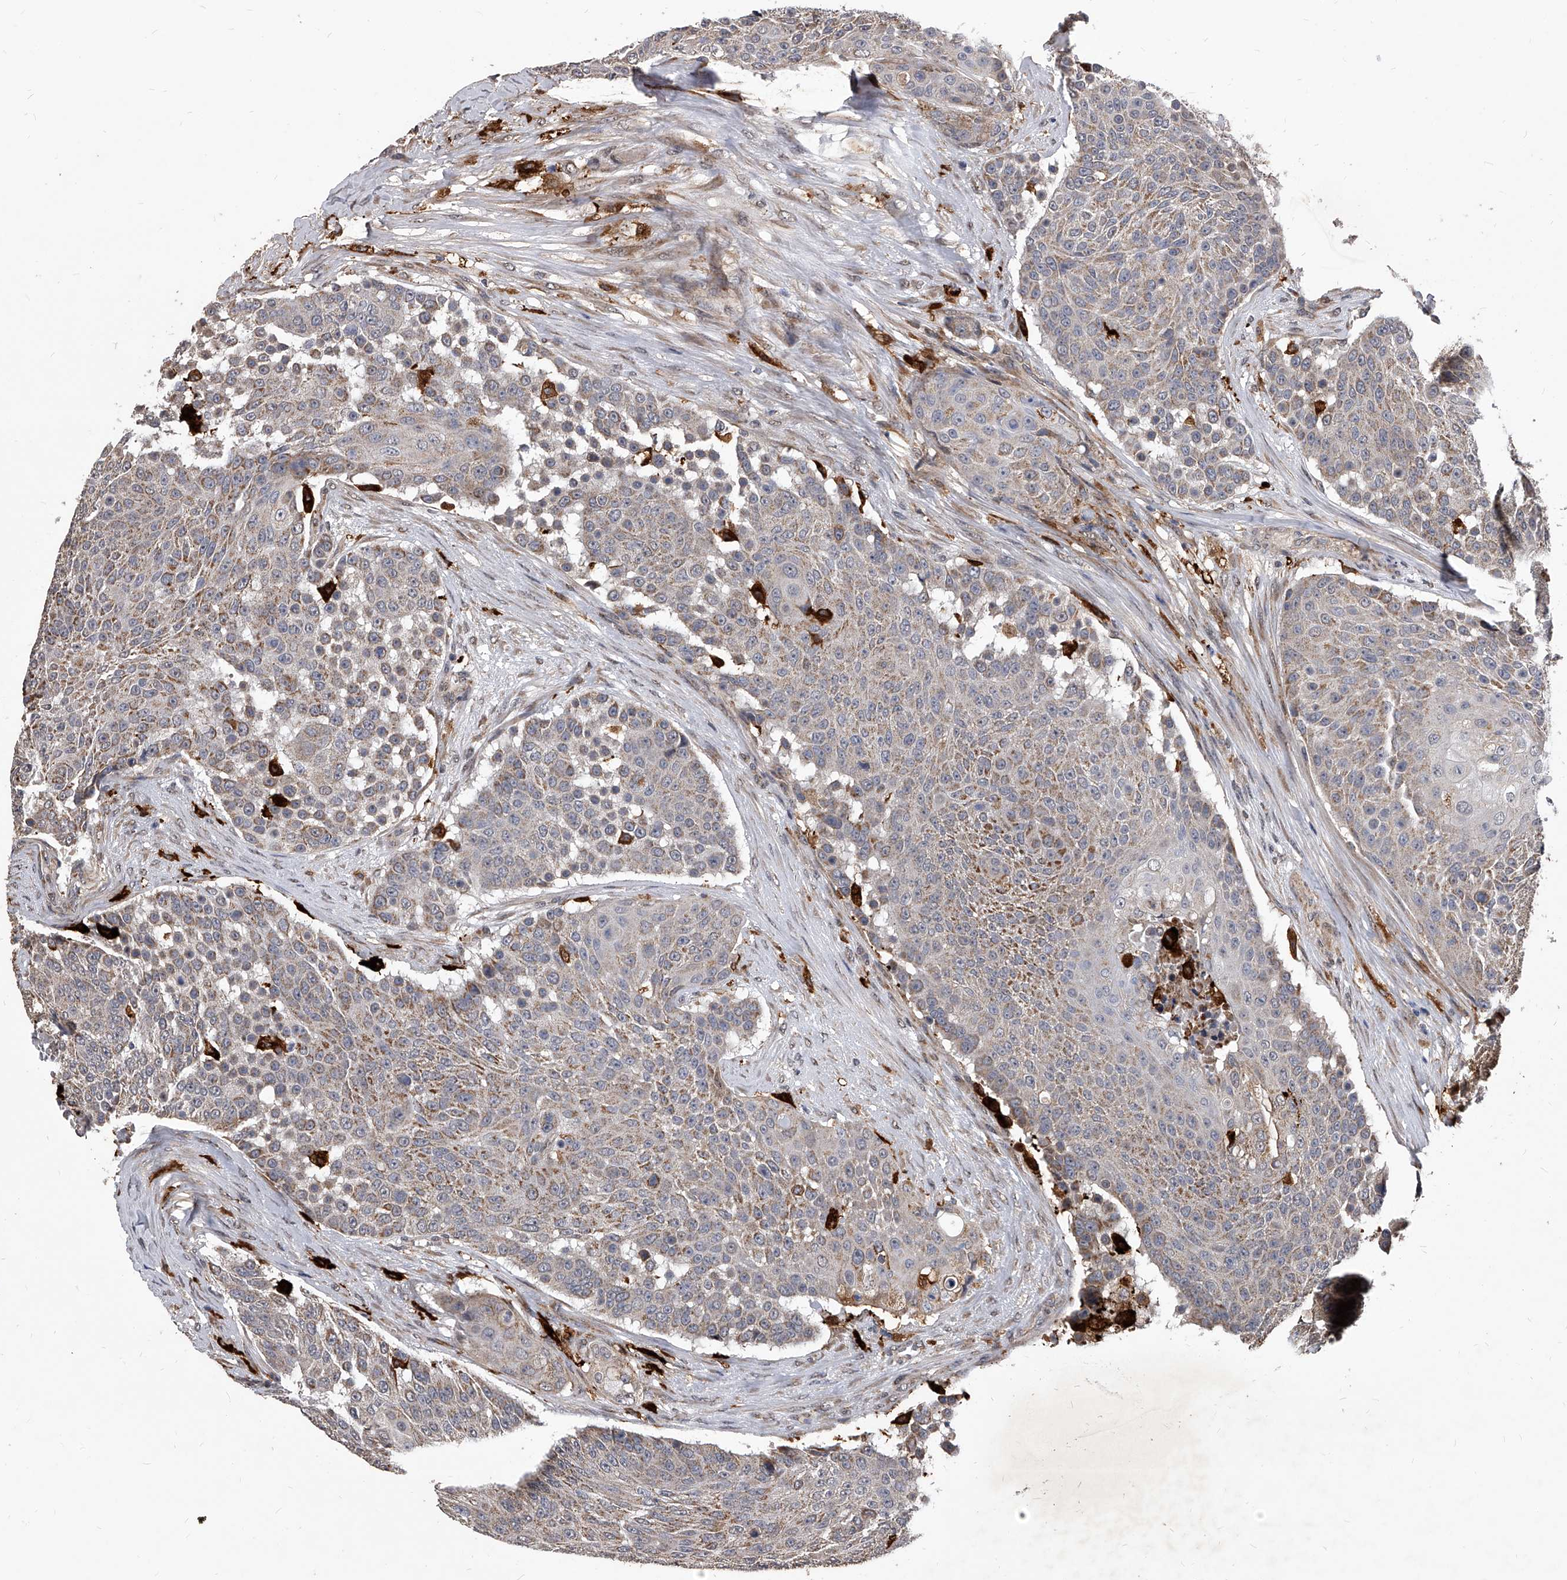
{"staining": {"intensity": "weak", "quantity": "25%-75%", "location": "cytoplasmic/membranous"}, "tissue": "urothelial cancer", "cell_type": "Tumor cells", "image_type": "cancer", "snomed": [{"axis": "morphology", "description": "Urothelial carcinoma, High grade"}, {"axis": "topography", "description": "Urinary bladder"}], "caption": "A brown stain highlights weak cytoplasmic/membranous positivity of a protein in urothelial carcinoma (high-grade) tumor cells.", "gene": "SOBP", "patient": {"sex": "female", "age": 63}}